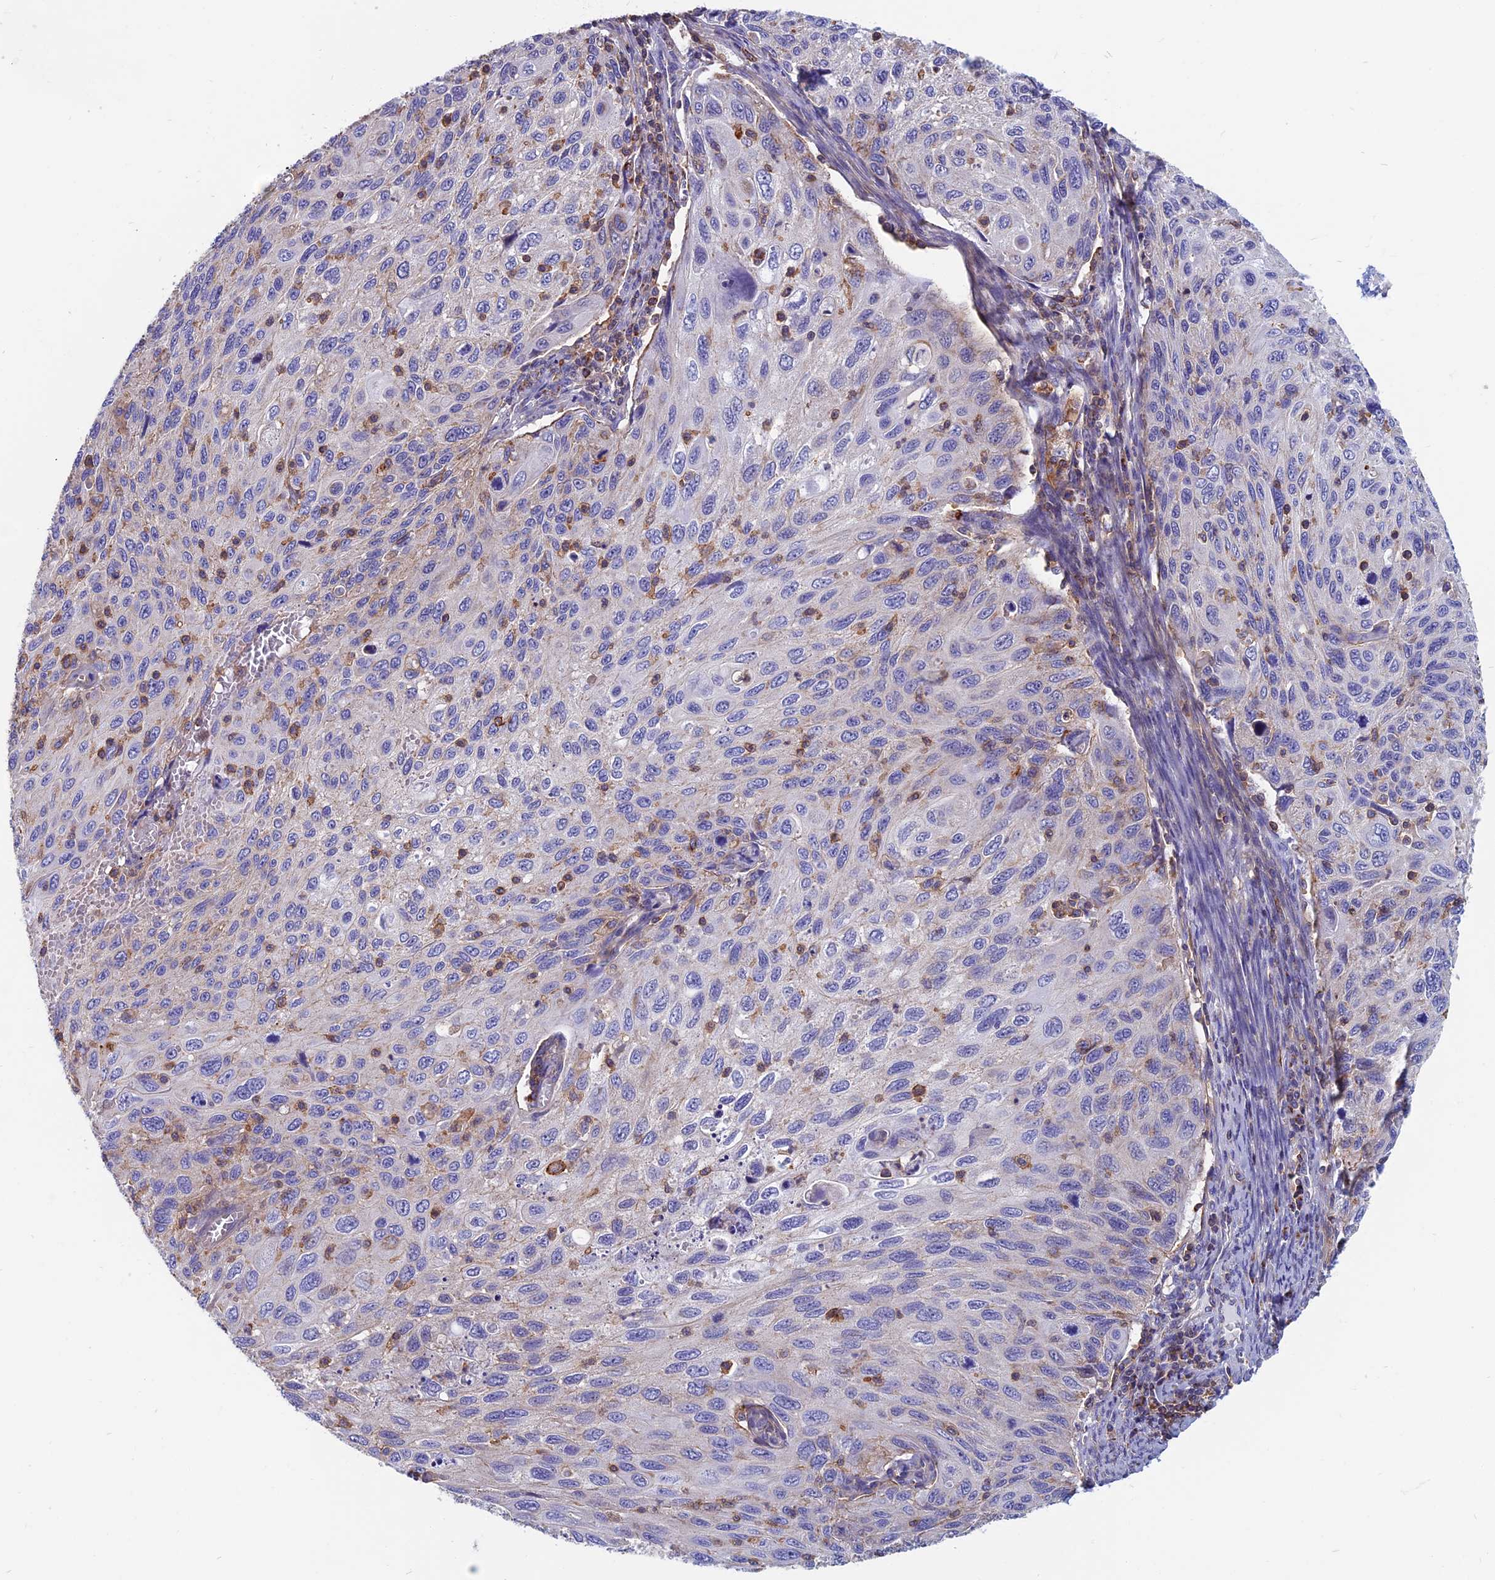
{"staining": {"intensity": "negative", "quantity": "none", "location": "none"}, "tissue": "cervical cancer", "cell_type": "Tumor cells", "image_type": "cancer", "snomed": [{"axis": "morphology", "description": "Squamous cell carcinoma, NOS"}, {"axis": "topography", "description": "Cervix"}], "caption": "Immunohistochemistry (IHC) photomicrograph of human cervical cancer stained for a protein (brown), which shows no staining in tumor cells.", "gene": "HSD17B8", "patient": {"sex": "female", "age": 70}}